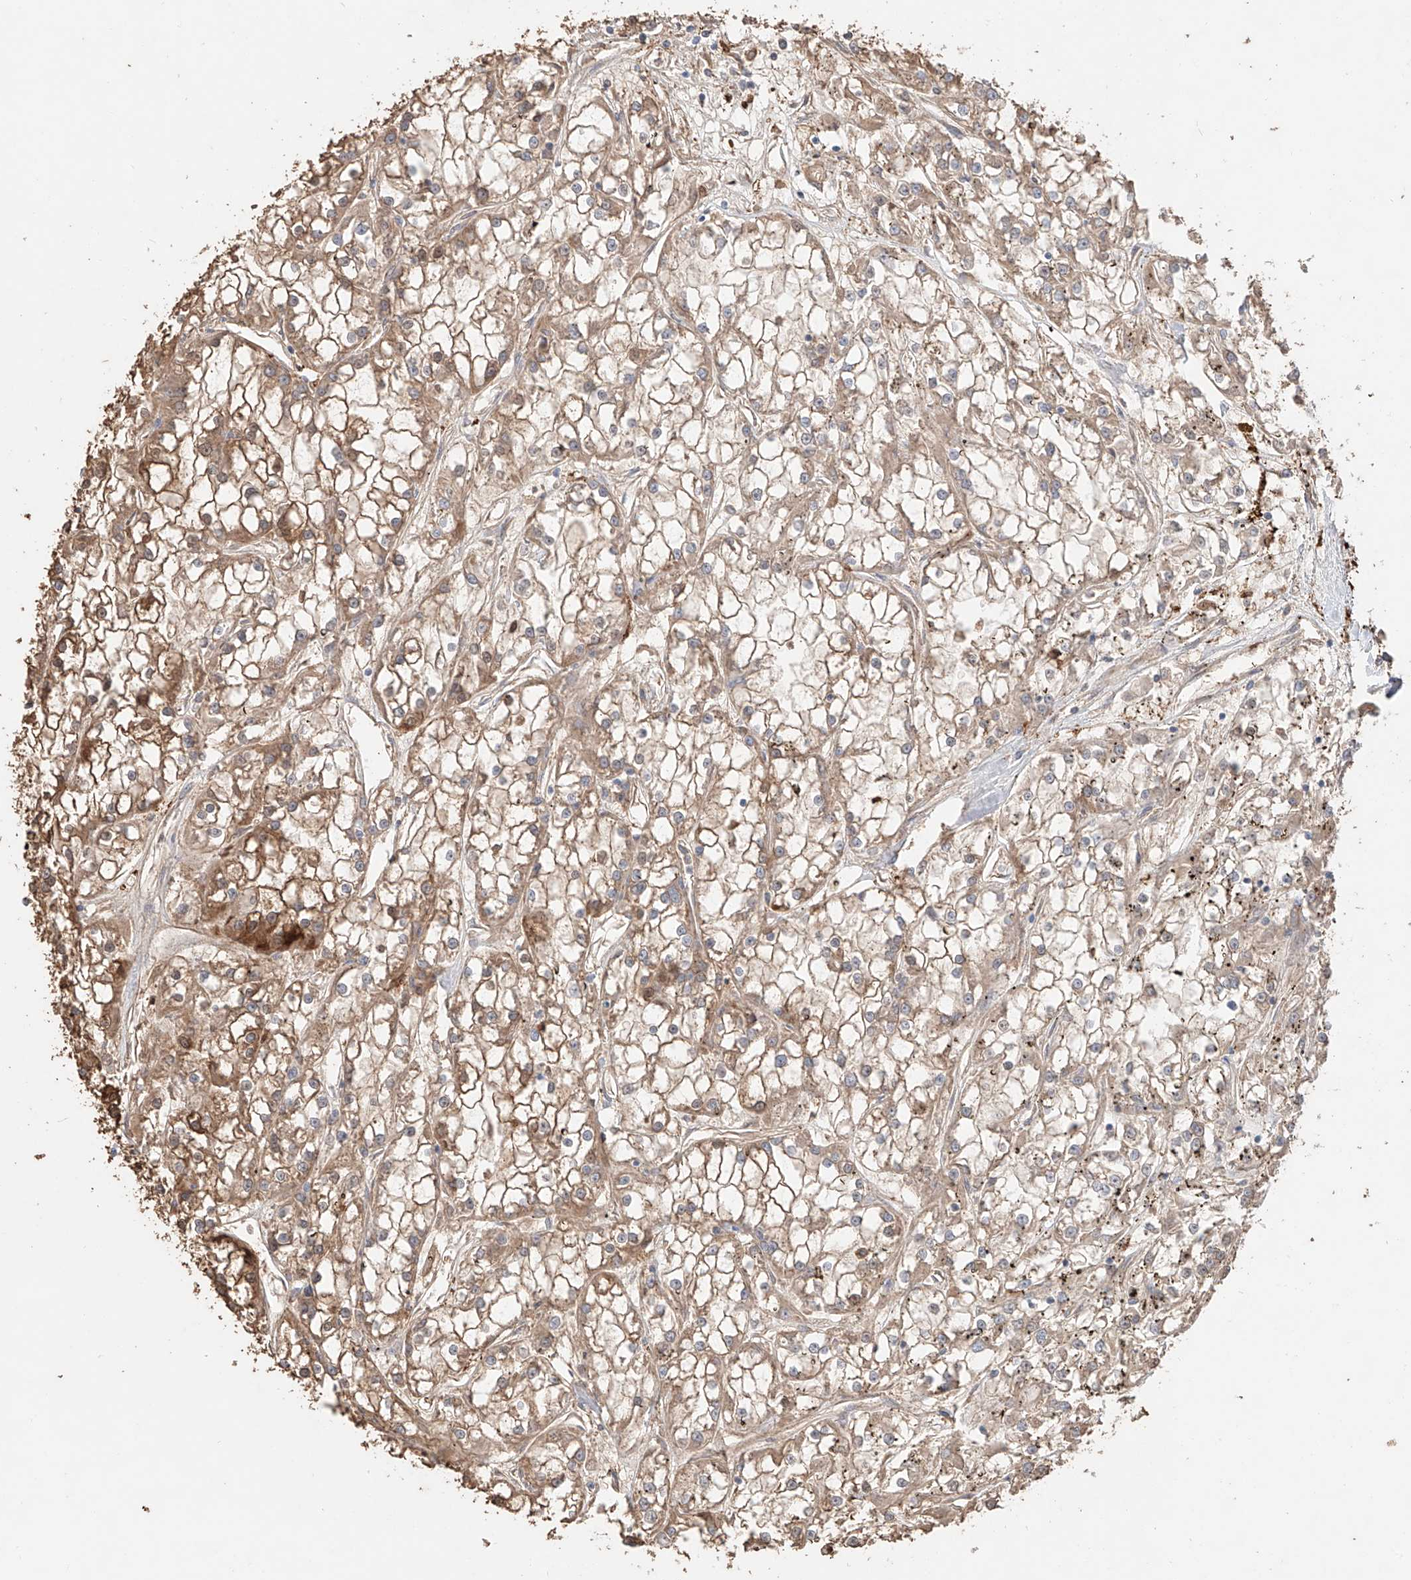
{"staining": {"intensity": "moderate", "quantity": ">75%", "location": "cytoplasmic/membranous"}, "tissue": "renal cancer", "cell_type": "Tumor cells", "image_type": "cancer", "snomed": [{"axis": "morphology", "description": "Adenocarcinoma, NOS"}, {"axis": "topography", "description": "Kidney"}], "caption": "Protein expression analysis of human renal adenocarcinoma reveals moderate cytoplasmic/membranous staining in about >75% of tumor cells. (Brightfield microscopy of DAB IHC at high magnification).", "gene": "MOSPD1", "patient": {"sex": "female", "age": 52}}